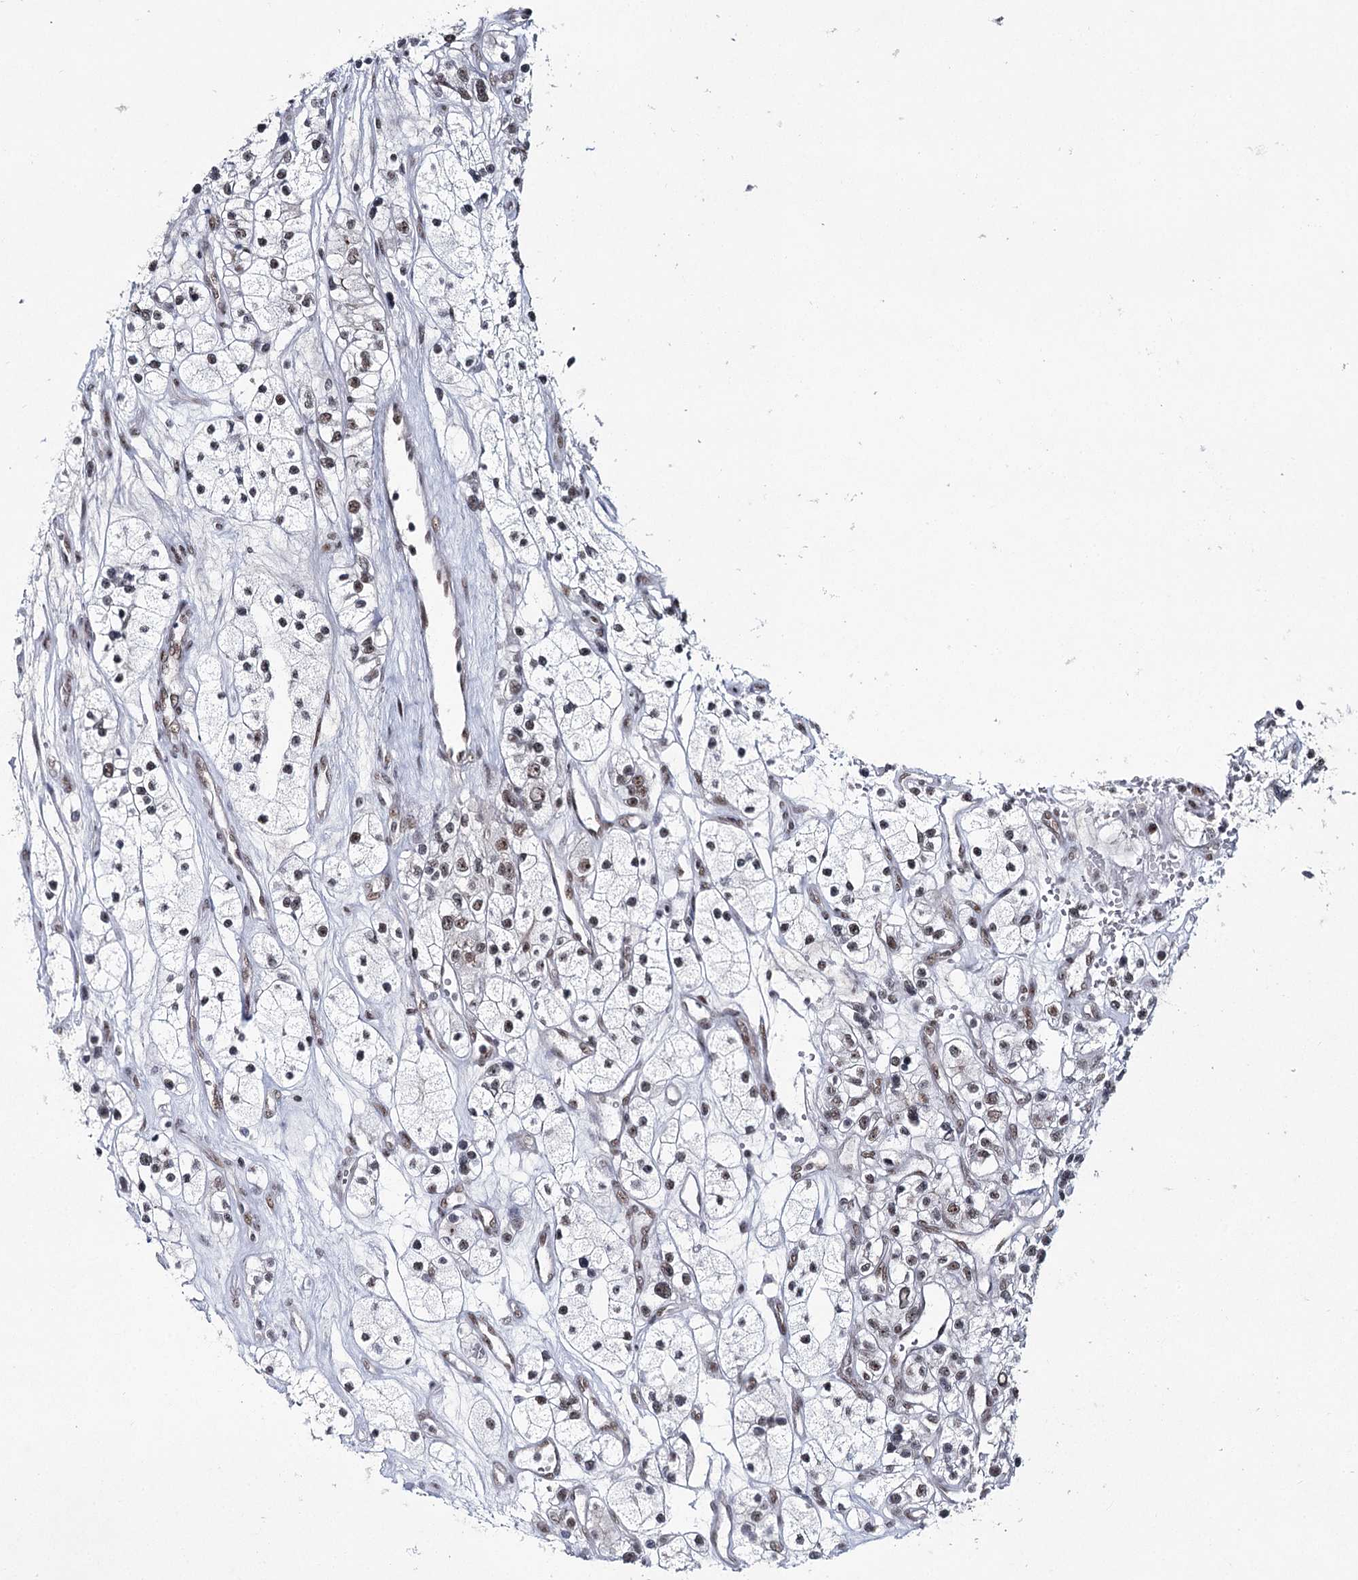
{"staining": {"intensity": "moderate", "quantity": ">75%", "location": "nuclear"}, "tissue": "renal cancer", "cell_type": "Tumor cells", "image_type": "cancer", "snomed": [{"axis": "morphology", "description": "Adenocarcinoma, NOS"}, {"axis": "topography", "description": "Kidney"}], "caption": "Renal adenocarcinoma was stained to show a protein in brown. There is medium levels of moderate nuclear staining in about >75% of tumor cells. Nuclei are stained in blue.", "gene": "SCAF8", "patient": {"sex": "female", "age": 57}}